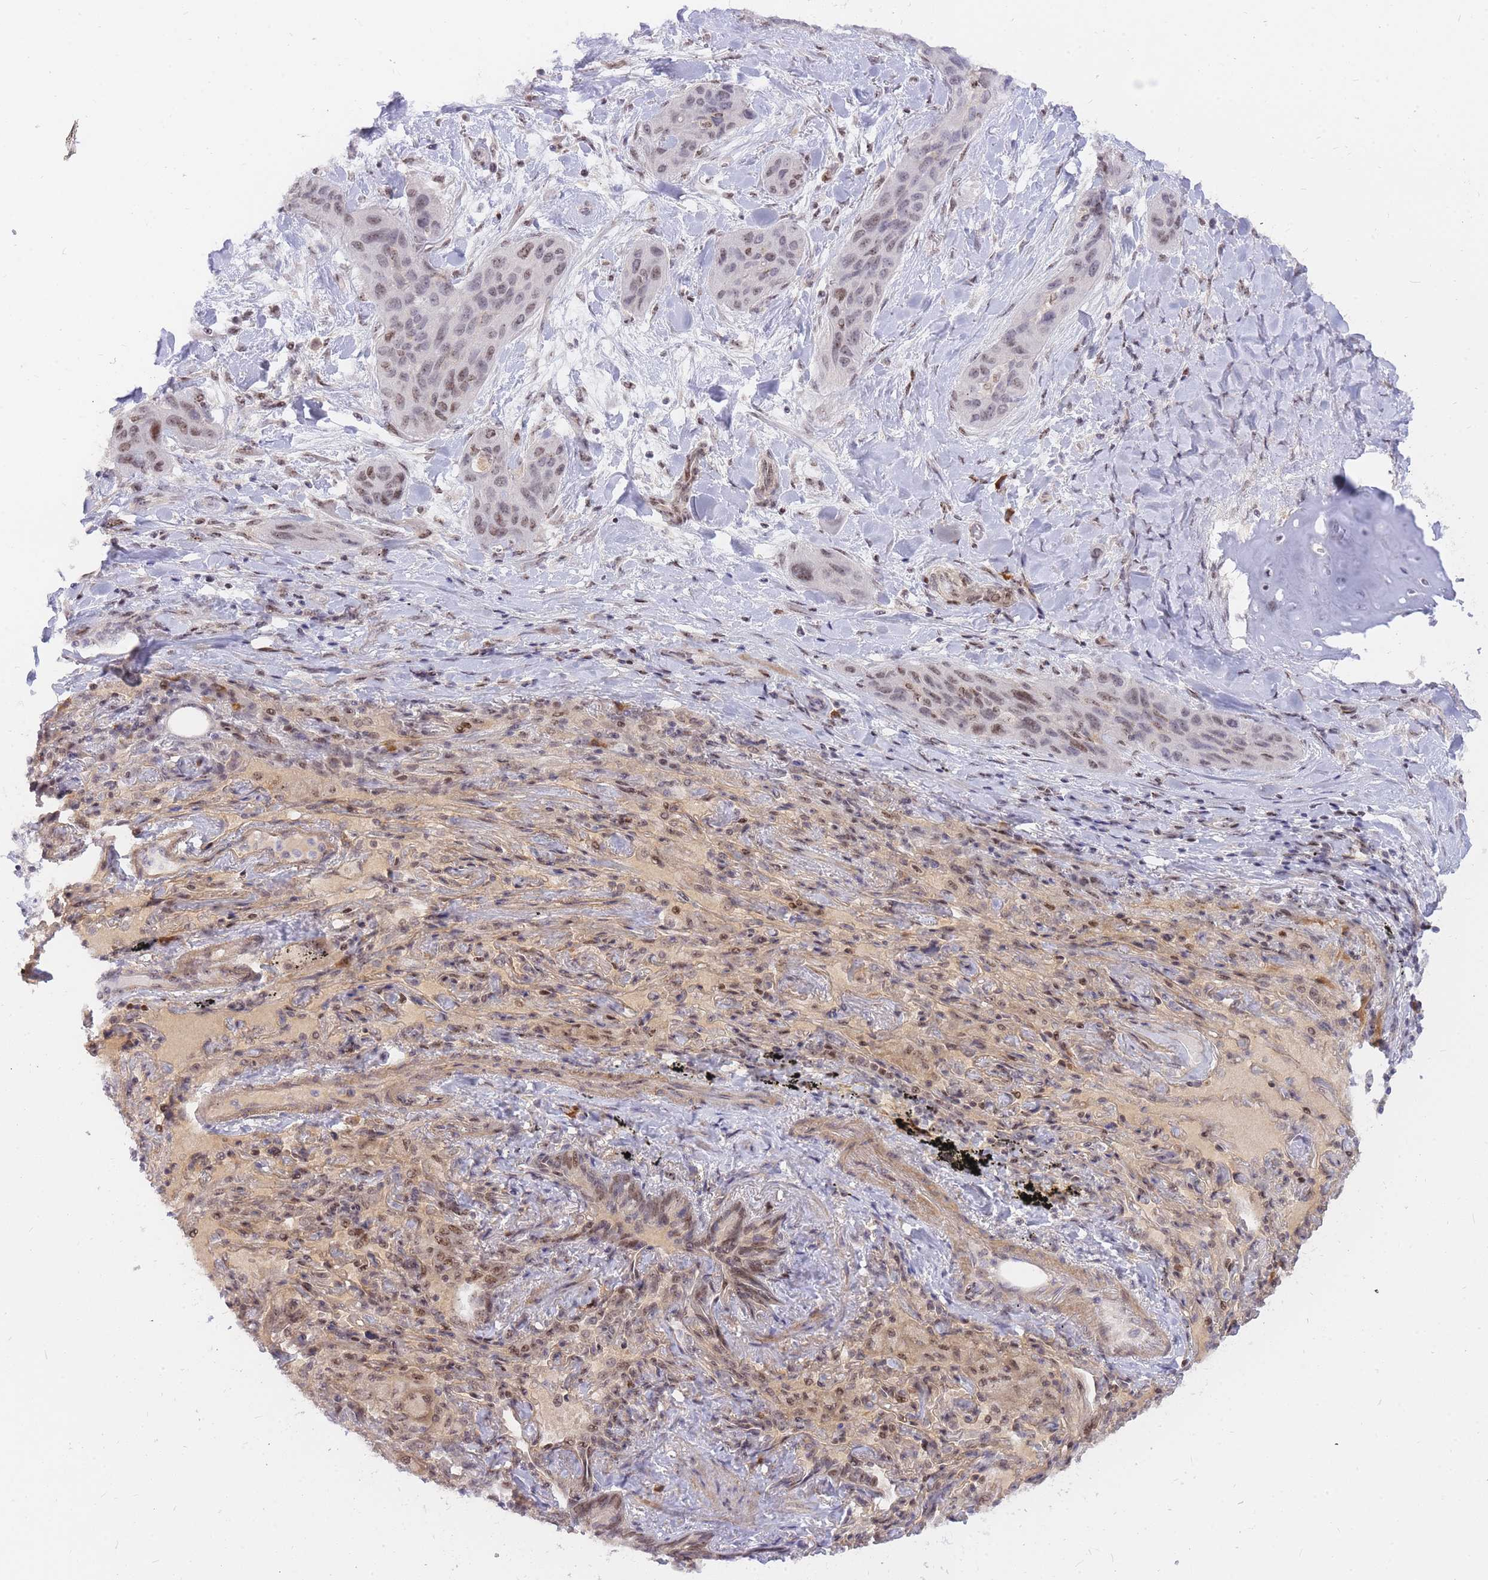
{"staining": {"intensity": "moderate", "quantity": "25%-75%", "location": "nuclear"}, "tissue": "lung cancer", "cell_type": "Tumor cells", "image_type": "cancer", "snomed": [{"axis": "morphology", "description": "Squamous cell carcinoma, NOS"}, {"axis": "topography", "description": "Lung"}], "caption": "Immunohistochemistry of human lung cancer (squamous cell carcinoma) displays medium levels of moderate nuclear positivity in approximately 25%-75% of tumor cells. (brown staining indicates protein expression, while blue staining denotes nuclei).", "gene": "TLE2", "patient": {"sex": "female", "age": 70}}